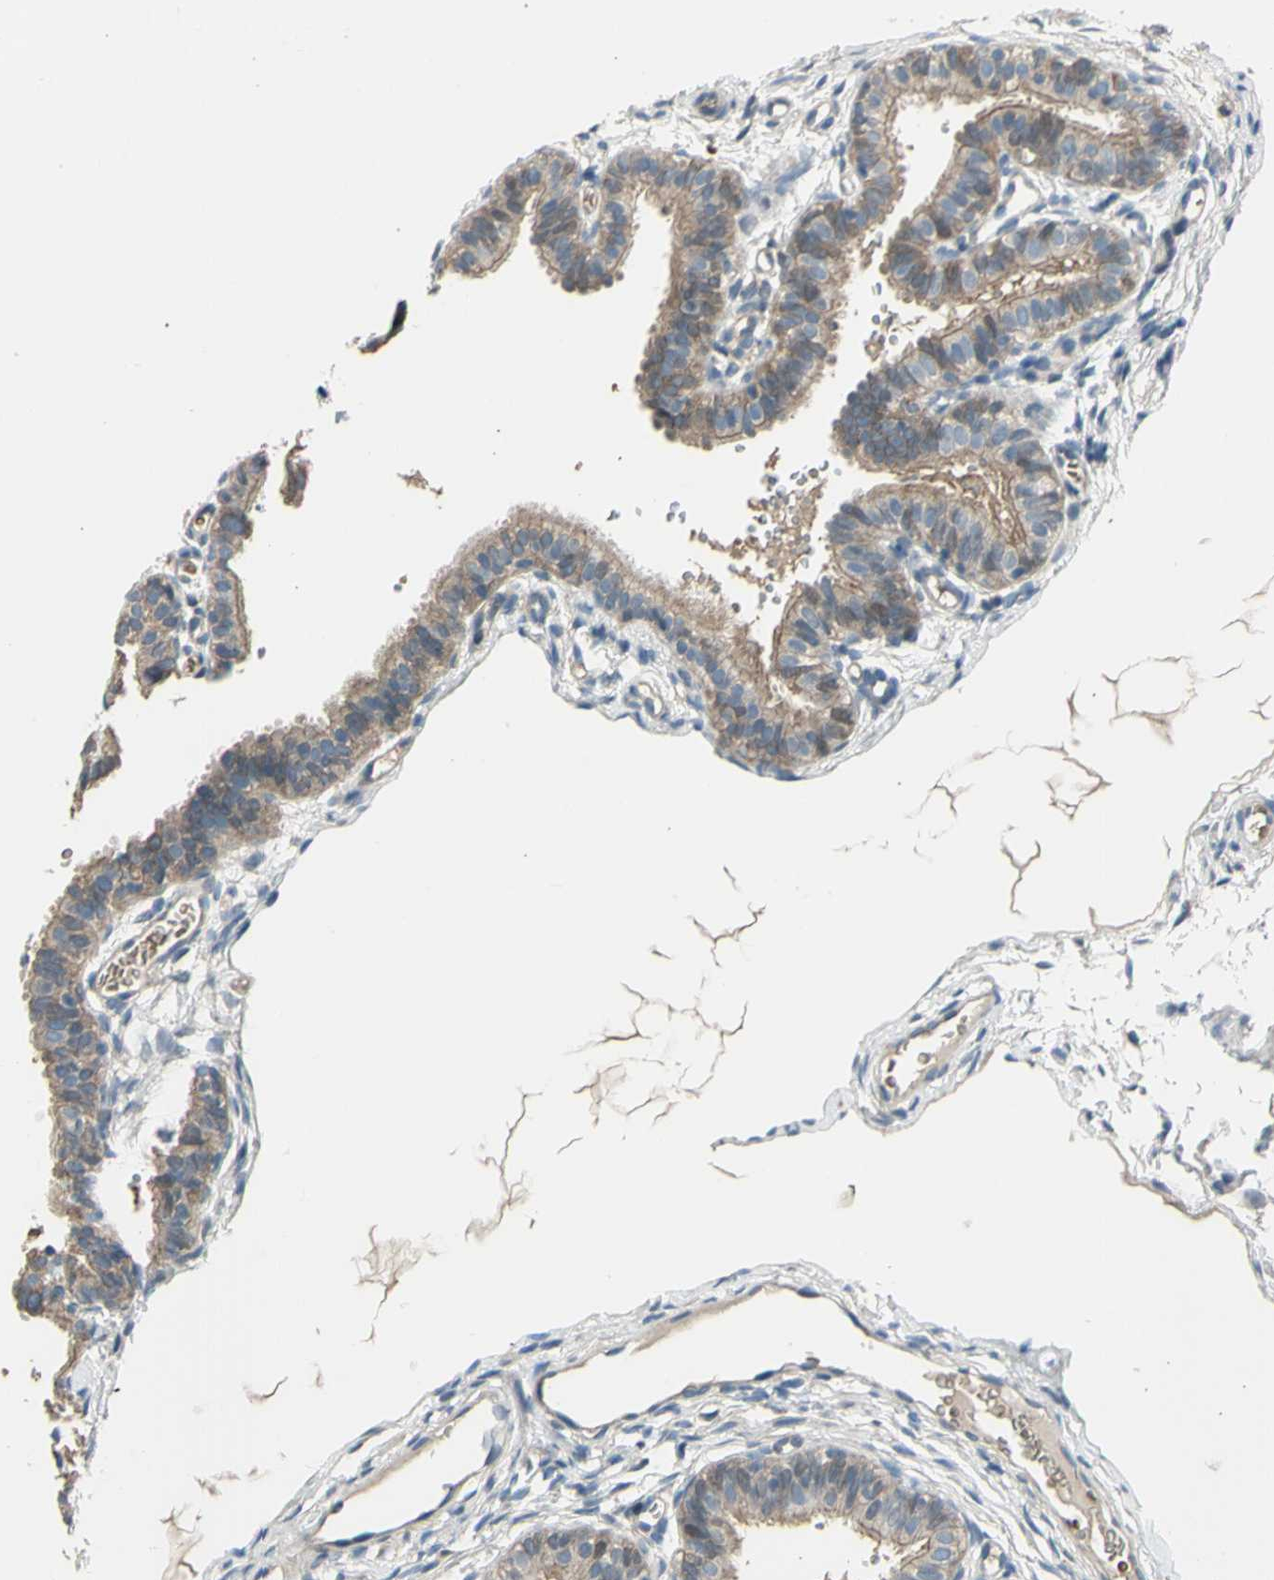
{"staining": {"intensity": "moderate", "quantity": "25%-75%", "location": "cytoplasmic/membranous,nuclear"}, "tissue": "fallopian tube", "cell_type": "Glandular cells", "image_type": "normal", "snomed": [{"axis": "morphology", "description": "Normal tissue, NOS"}, {"axis": "topography", "description": "Fallopian tube"}, {"axis": "topography", "description": "Placenta"}], "caption": "A brown stain shows moderate cytoplasmic/membranous,nuclear expression of a protein in glandular cells of benign fallopian tube. The protein is stained brown, and the nuclei are stained in blue (DAB IHC with brightfield microscopy, high magnification).", "gene": "ZNF184", "patient": {"sex": "female", "age": 34}}